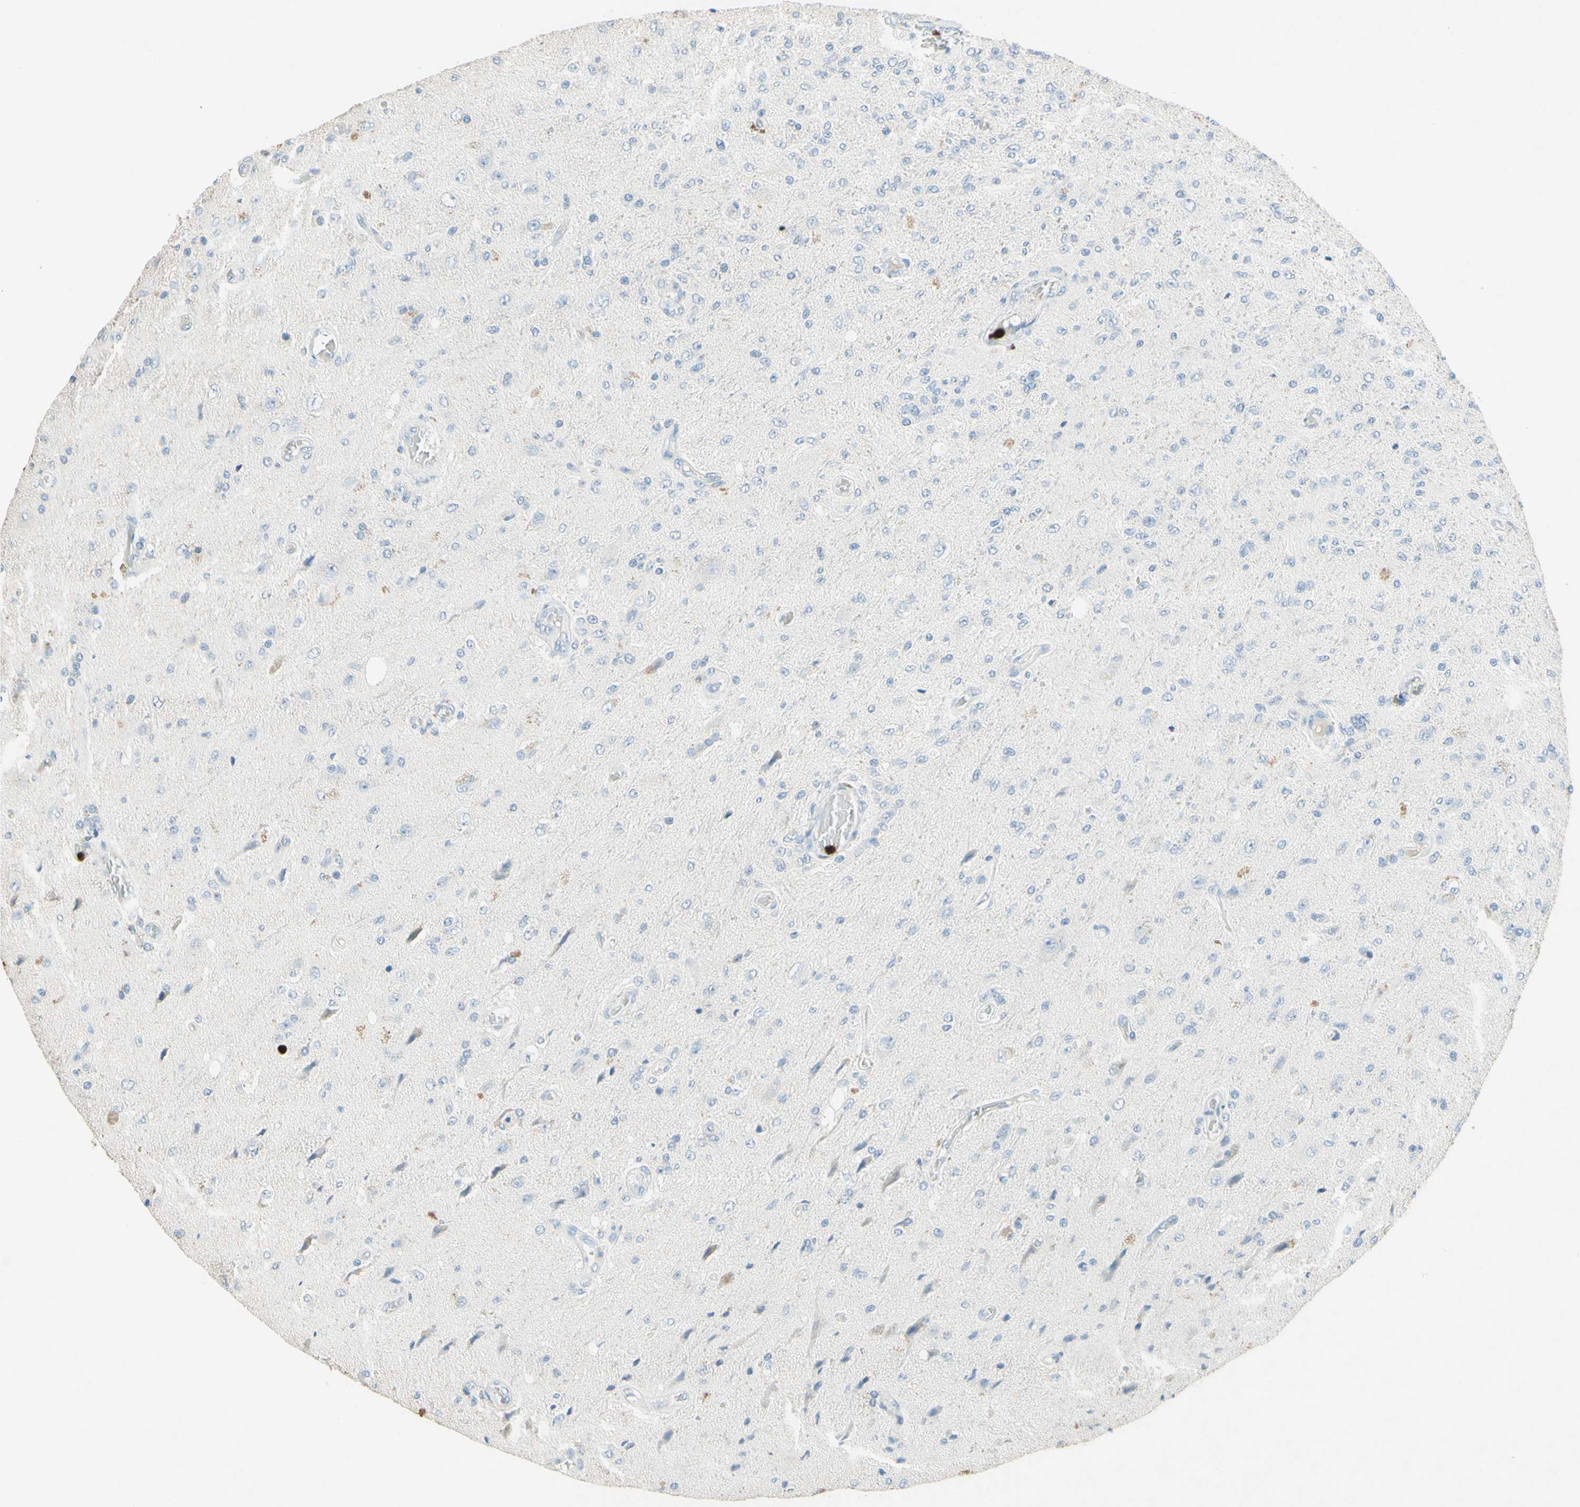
{"staining": {"intensity": "negative", "quantity": "none", "location": "none"}, "tissue": "glioma", "cell_type": "Tumor cells", "image_type": "cancer", "snomed": [{"axis": "morphology", "description": "Normal tissue, NOS"}, {"axis": "morphology", "description": "Glioma, malignant, High grade"}, {"axis": "topography", "description": "Cerebral cortex"}], "caption": "DAB (3,3'-diaminobenzidine) immunohistochemical staining of malignant glioma (high-grade) displays no significant positivity in tumor cells. (DAB (3,3'-diaminobenzidine) immunohistochemistry (IHC), high magnification).", "gene": "NFKBIZ", "patient": {"sex": "male", "age": 77}}